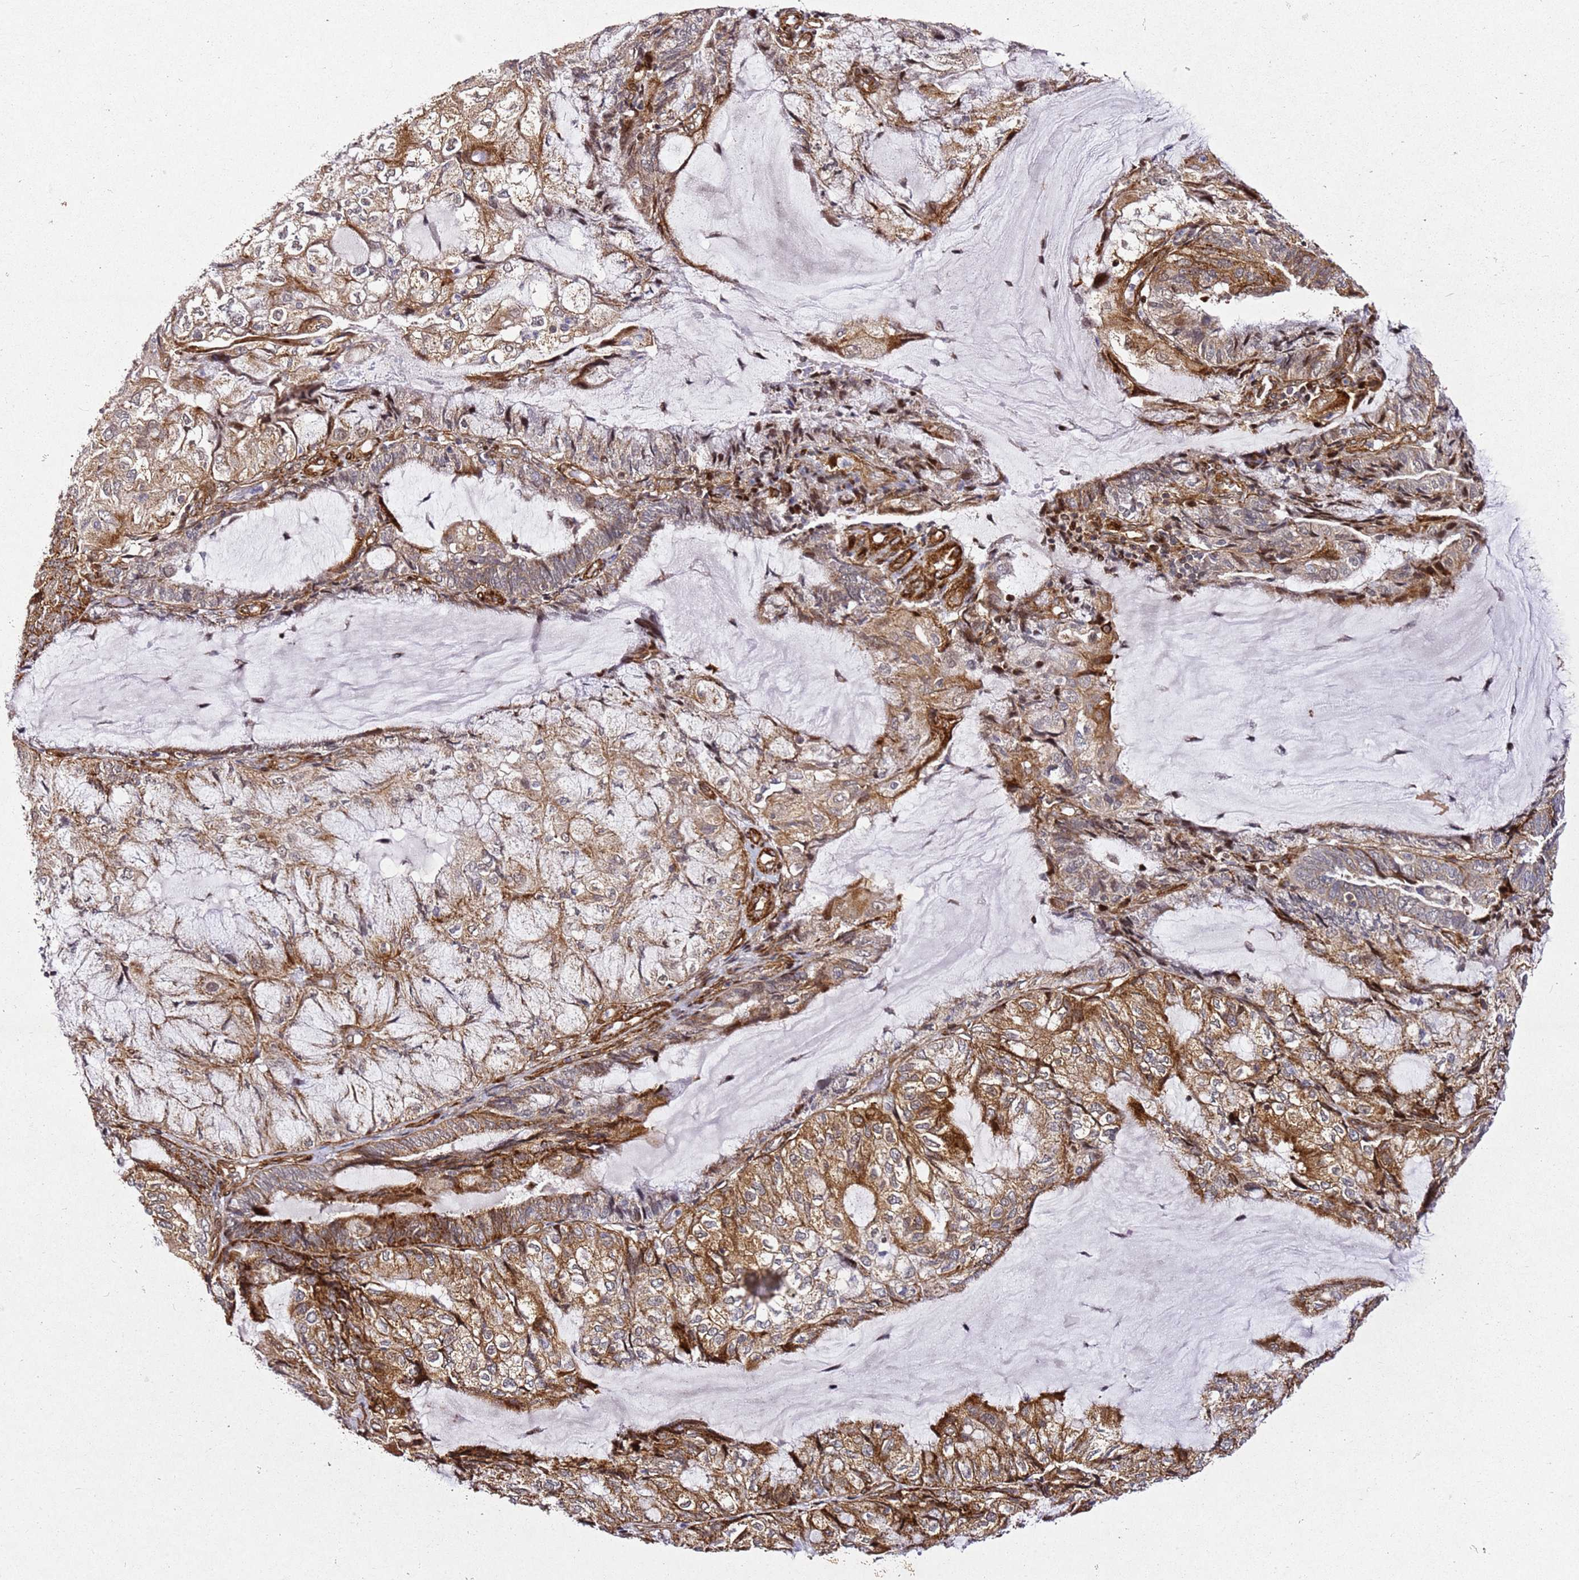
{"staining": {"intensity": "moderate", "quantity": ">75%", "location": "cytoplasmic/membranous"}, "tissue": "endometrial cancer", "cell_type": "Tumor cells", "image_type": "cancer", "snomed": [{"axis": "morphology", "description": "Adenocarcinoma, NOS"}, {"axis": "topography", "description": "Endometrium"}], "caption": "A brown stain highlights moderate cytoplasmic/membranous expression of a protein in endometrial cancer (adenocarcinoma) tumor cells.", "gene": "ZNF296", "patient": {"sex": "female", "age": 81}}